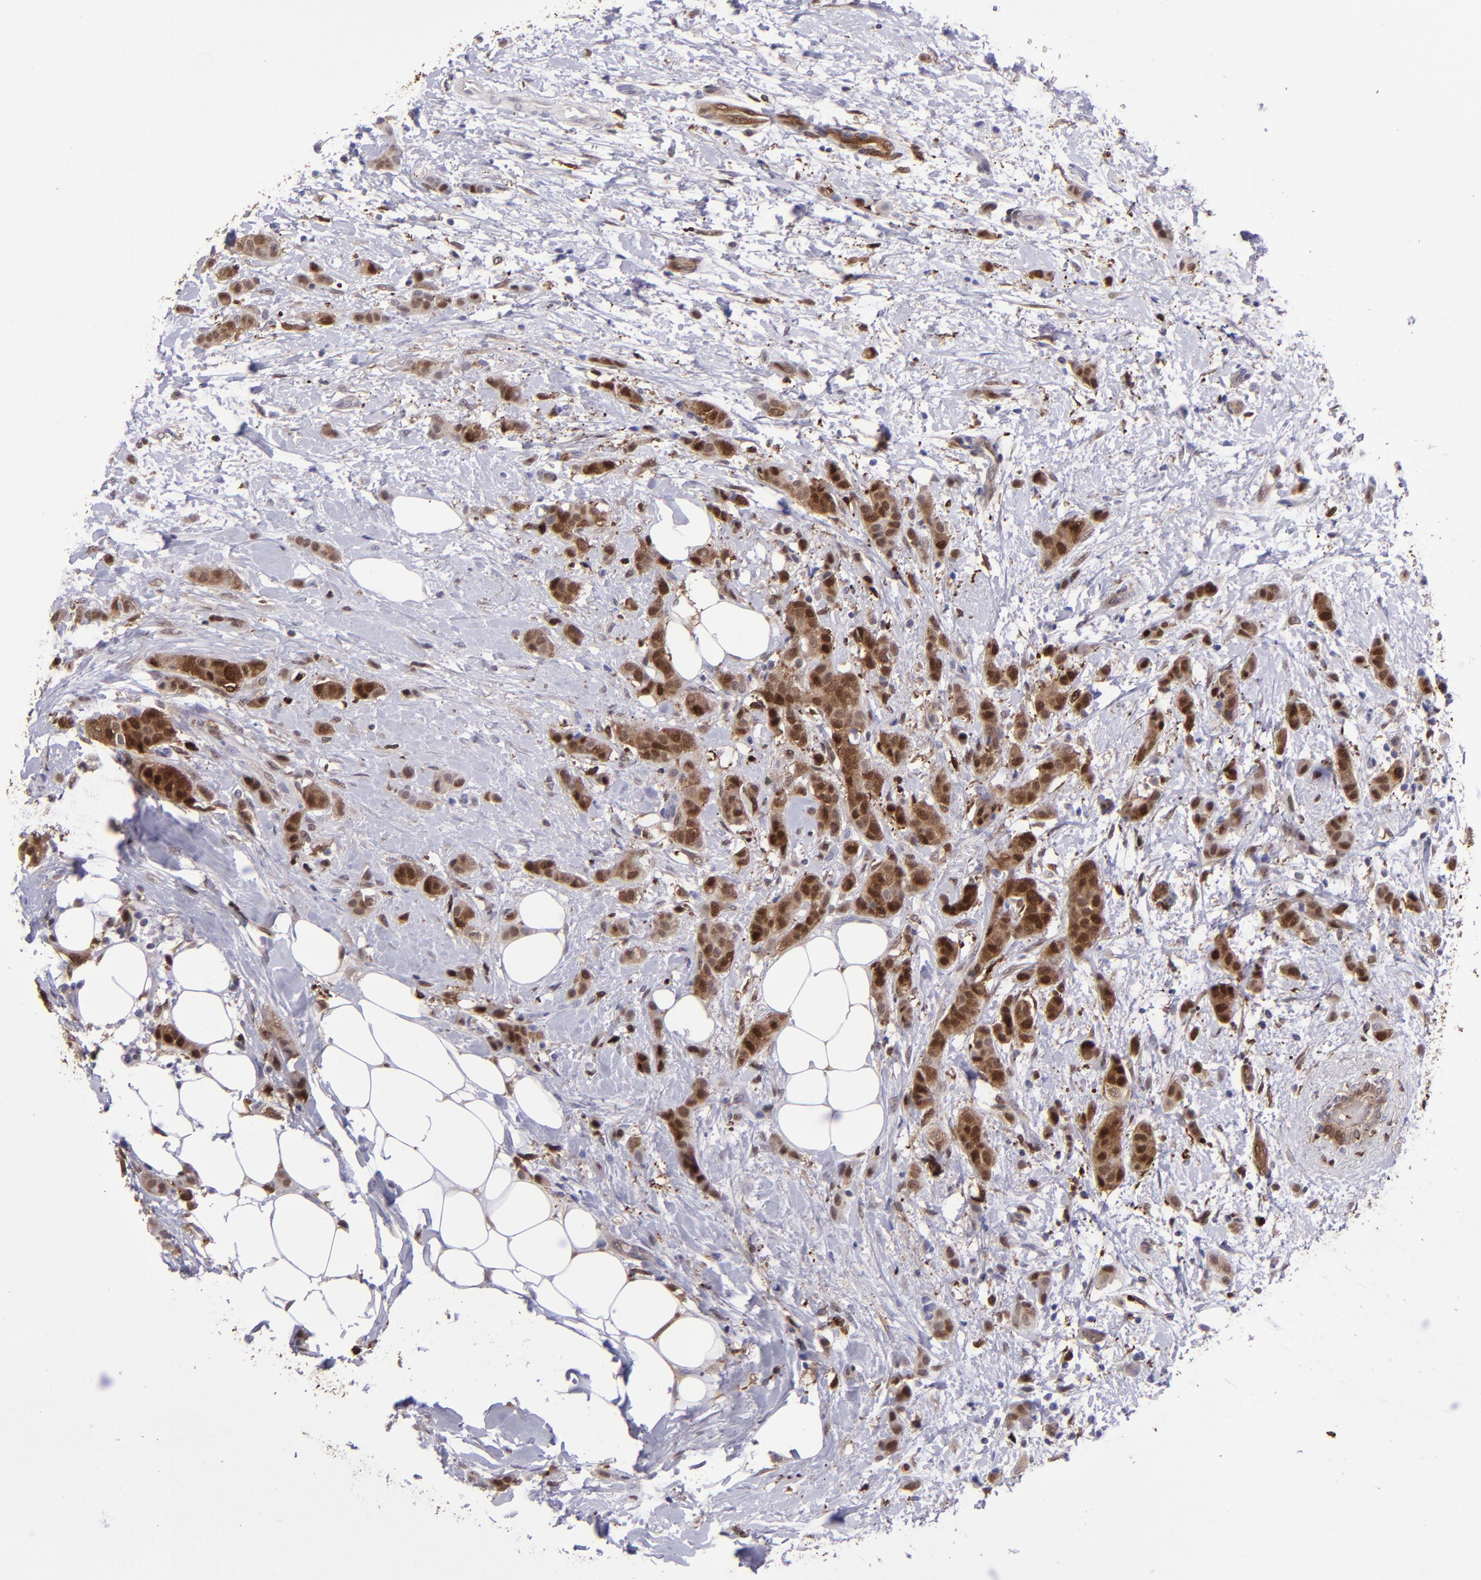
{"staining": {"intensity": "strong", "quantity": ">75%", "location": "cytoplasmic/membranous,nuclear"}, "tissue": "breast cancer", "cell_type": "Tumor cells", "image_type": "cancer", "snomed": [{"axis": "morphology", "description": "Lobular carcinoma"}, {"axis": "topography", "description": "Breast"}], "caption": "Immunohistochemistry (IHC) (DAB) staining of breast lobular carcinoma demonstrates strong cytoplasmic/membranous and nuclear protein positivity in approximately >75% of tumor cells.", "gene": "TYMP", "patient": {"sex": "female", "age": 55}}